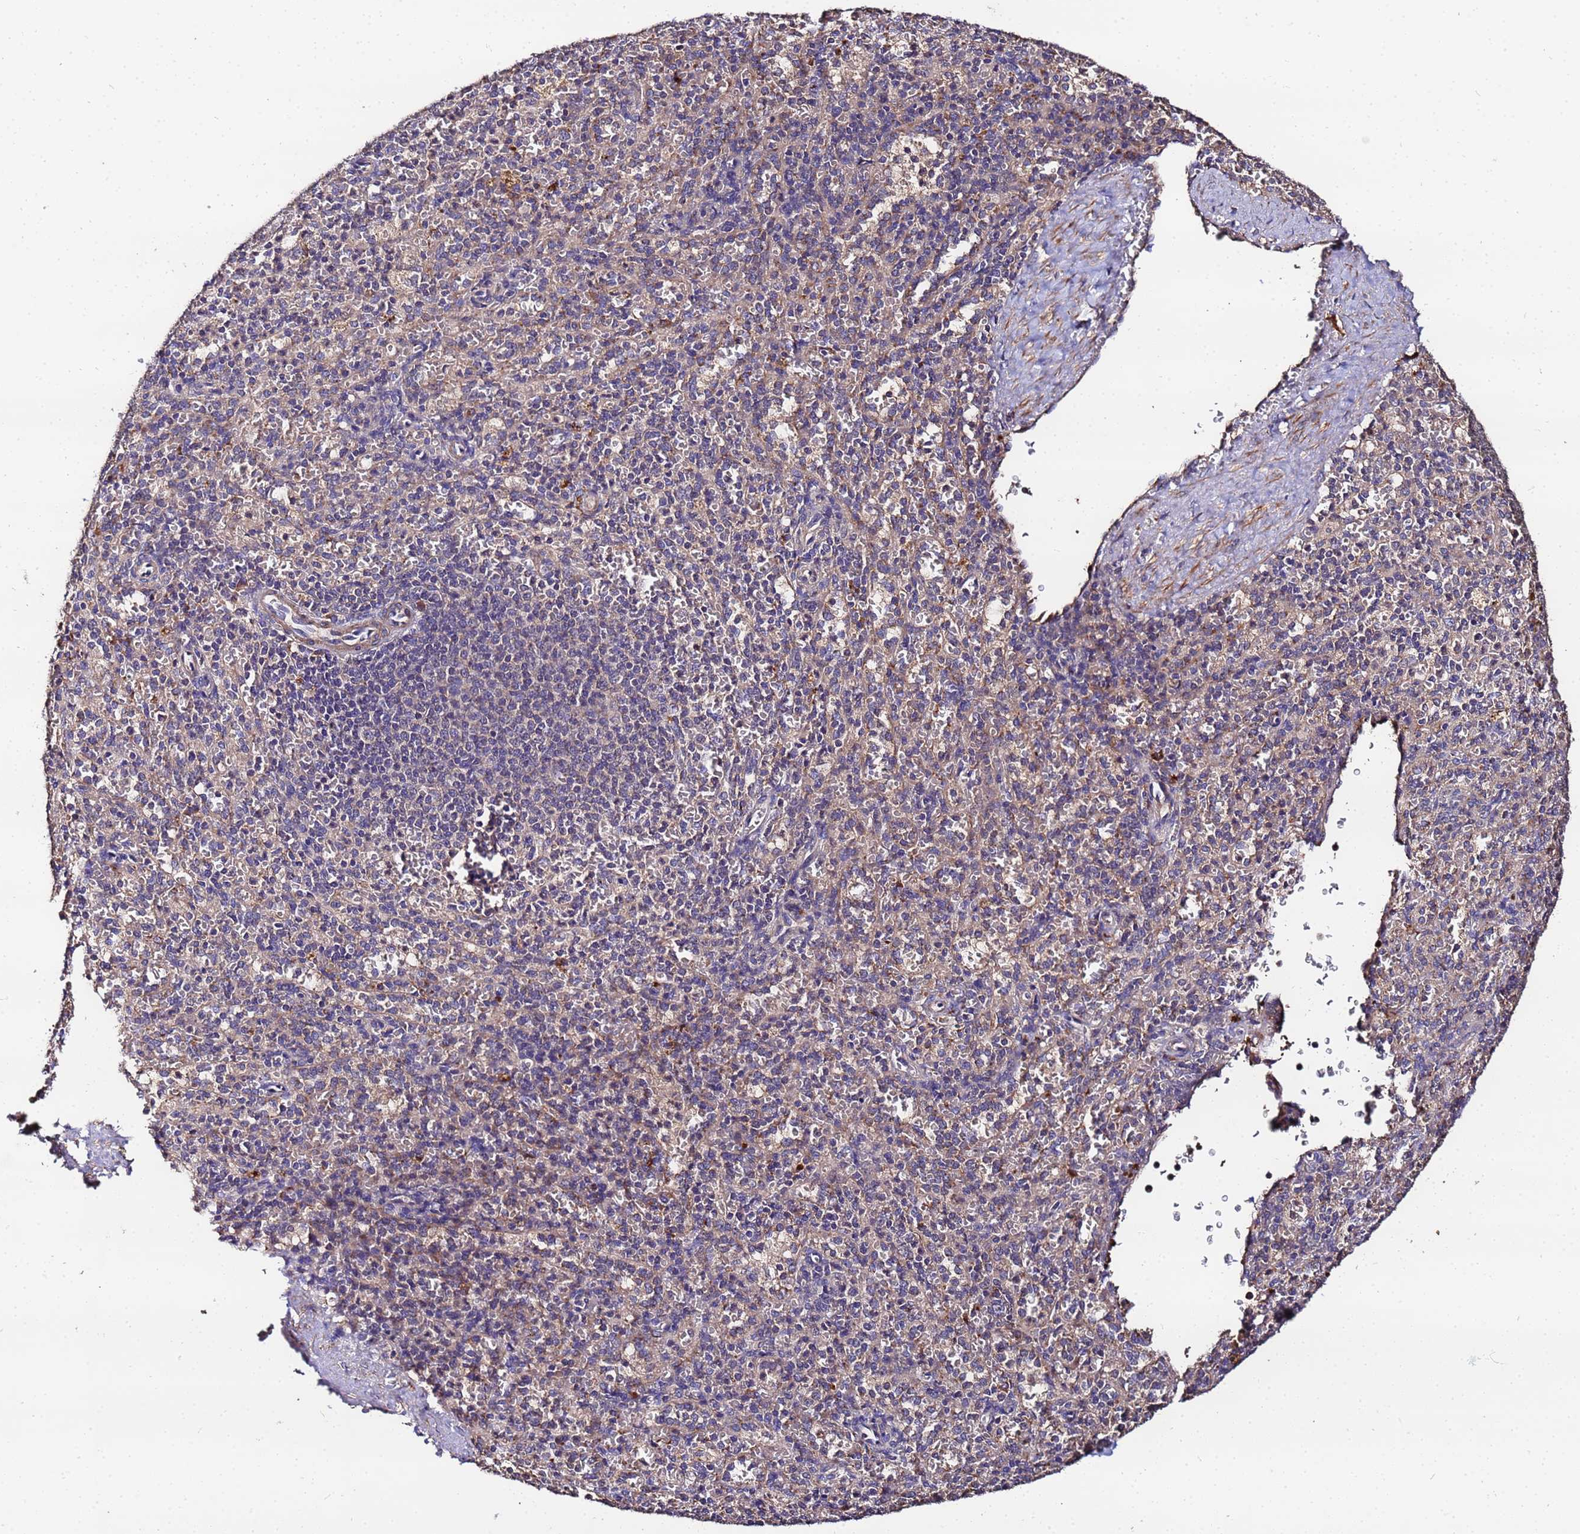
{"staining": {"intensity": "weak", "quantity": "<25%", "location": "cytoplasmic/membranous"}, "tissue": "spleen", "cell_type": "Cells in red pulp", "image_type": "normal", "snomed": [{"axis": "morphology", "description": "Normal tissue, NOS"}, {"axis": "topography", "description": "Spleen"}], "caption": "The micrograph displays no significant positivity in cells in red pulp of spleen. (DAB immunohistochemistry, high magnification).", "gene": "MTERF1", "patient": {"sex": "female", "age": 21}}